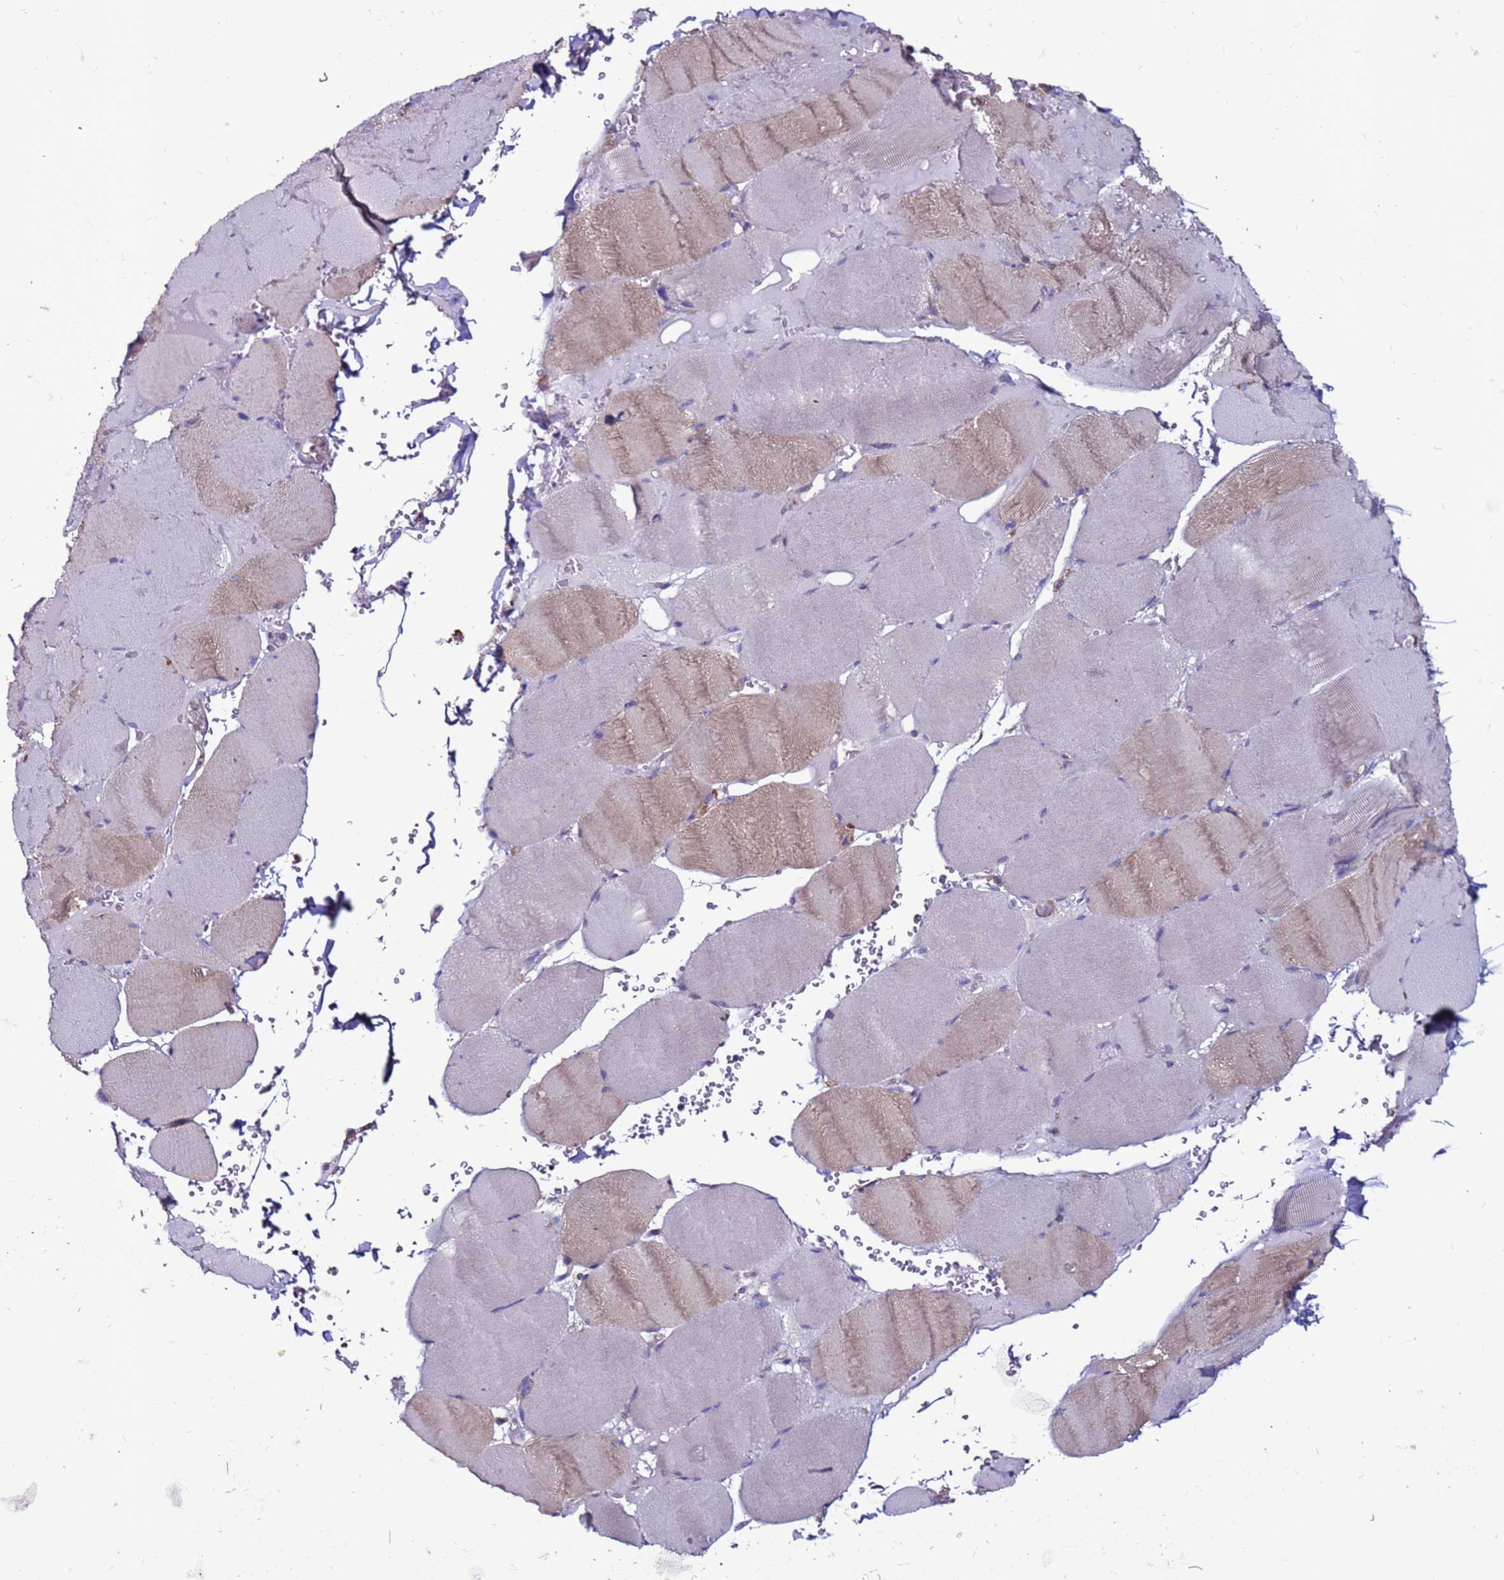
{"staining": {"intensity": "weak", "quantity": "25%-75%", "location": "cytoplasmic/membranous"}, "tissue": "skeletal muscle", "cell_type": "Myocytes", "image_type": "normal", "snomed": [{"axis": "morphology", "description": "Normal tissue, NOS"}, {"axis": "topography", "description": "Skeletal muscle"}, {"axis": "topography", "description": "Head-Neck"}], "caption": "A photomicrograph of human skeletal muscle stained for a protein shows weak cytoplasmic/membranous brown staining in myocytes. Using DAB (3,3'-diaminobenzidine) (brown) and hematoxylin (blue) stains, captured at high magnification using brightfield microscopy.", "gene": "NRN1L", "patient": {"sex": "male", "age": 66}}